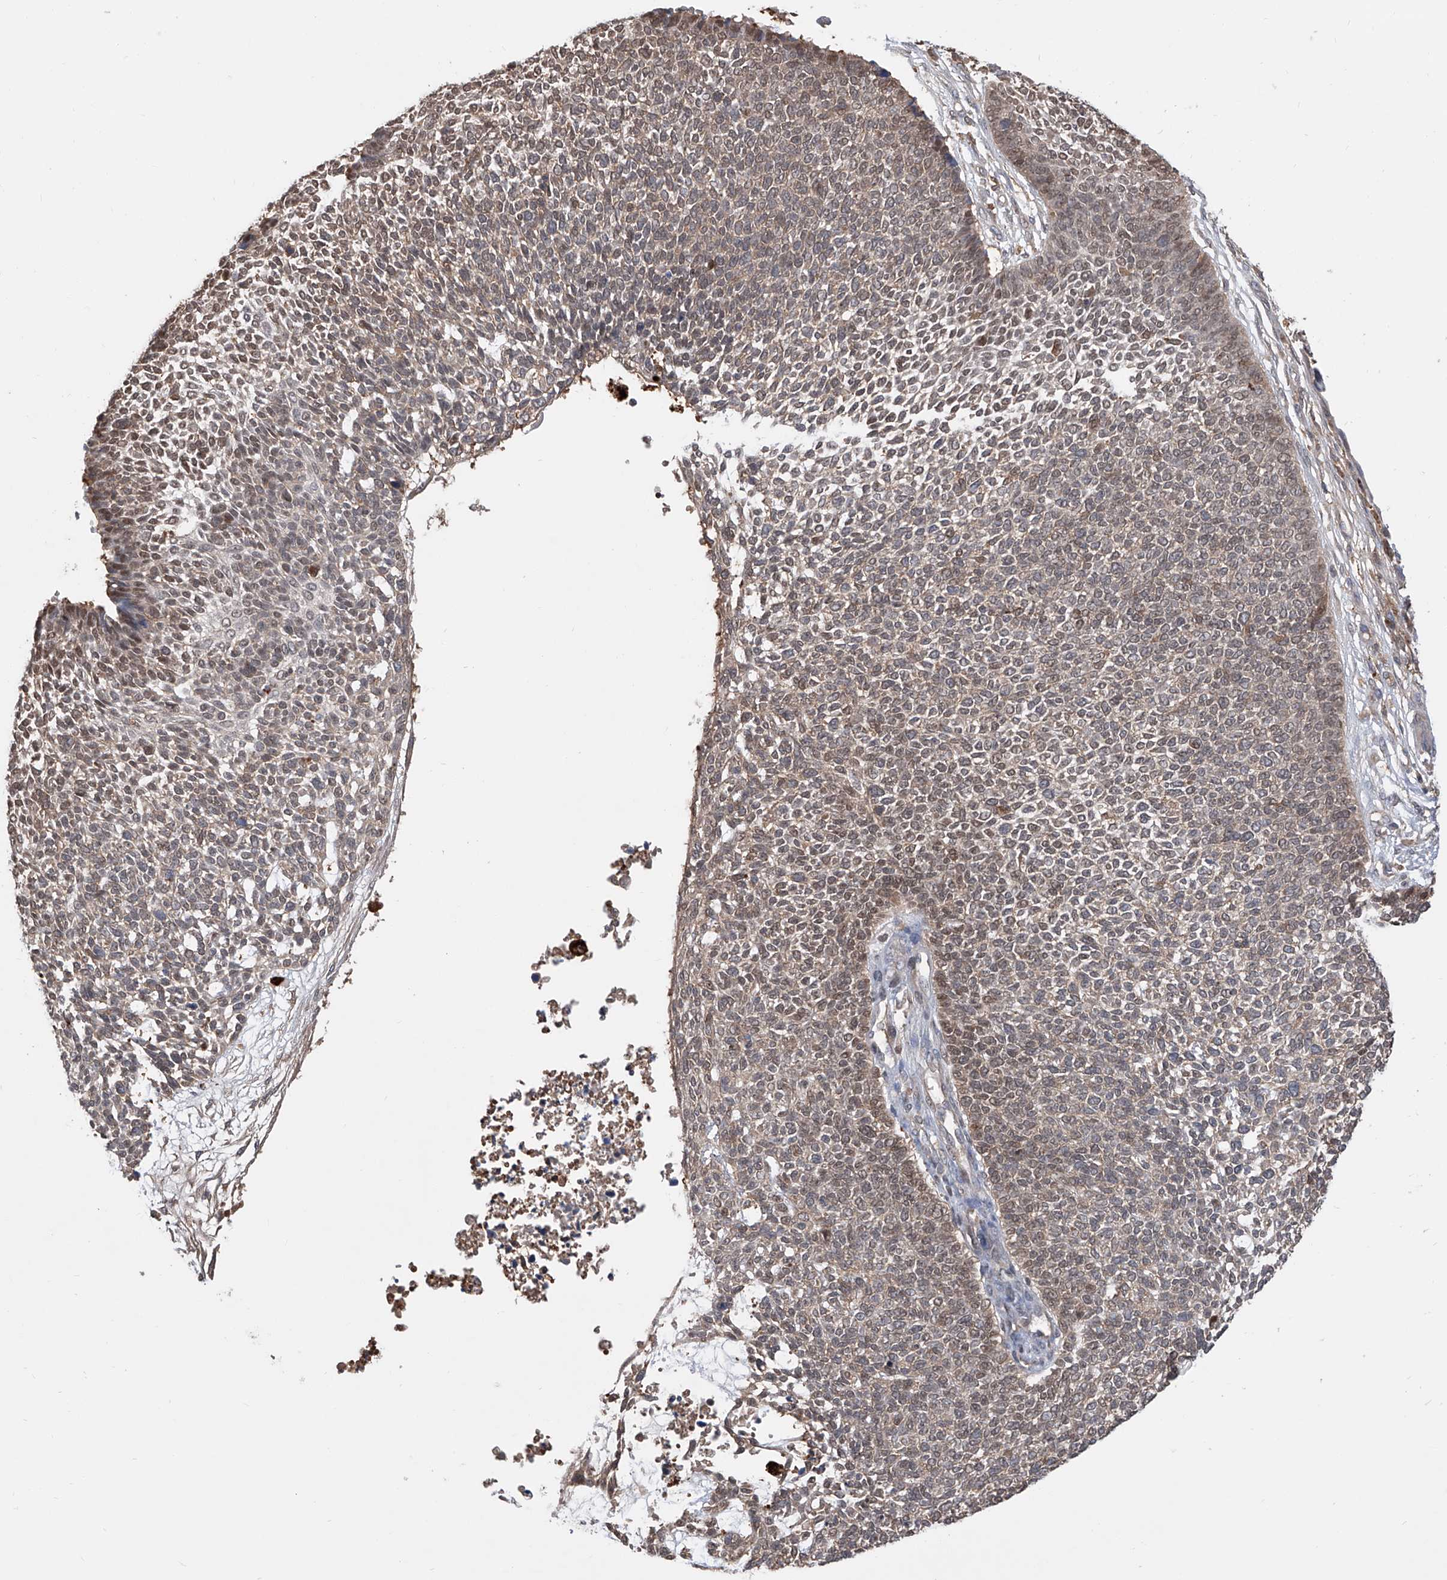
{"staining": {"intensity": "weak", "quantity": "25%-75%", "location": "nuclear"}, "tissue": "skin cancer", "cell_type": "Tumor cells", "image_type": "cancer", "snomed": [{"axis": "morphology", "description": "Basal cell carcinoma"}, {"axis": "topography", "description": "Skin"}], "caption": "Approximately 25%-75% of tumor cells in human skin cancer exhibit weak nuclear protein expression as visualized by brown immunohistochemical staining.", "gene": "HOXC8", "patient": {"sex": "female", "age": 84}}